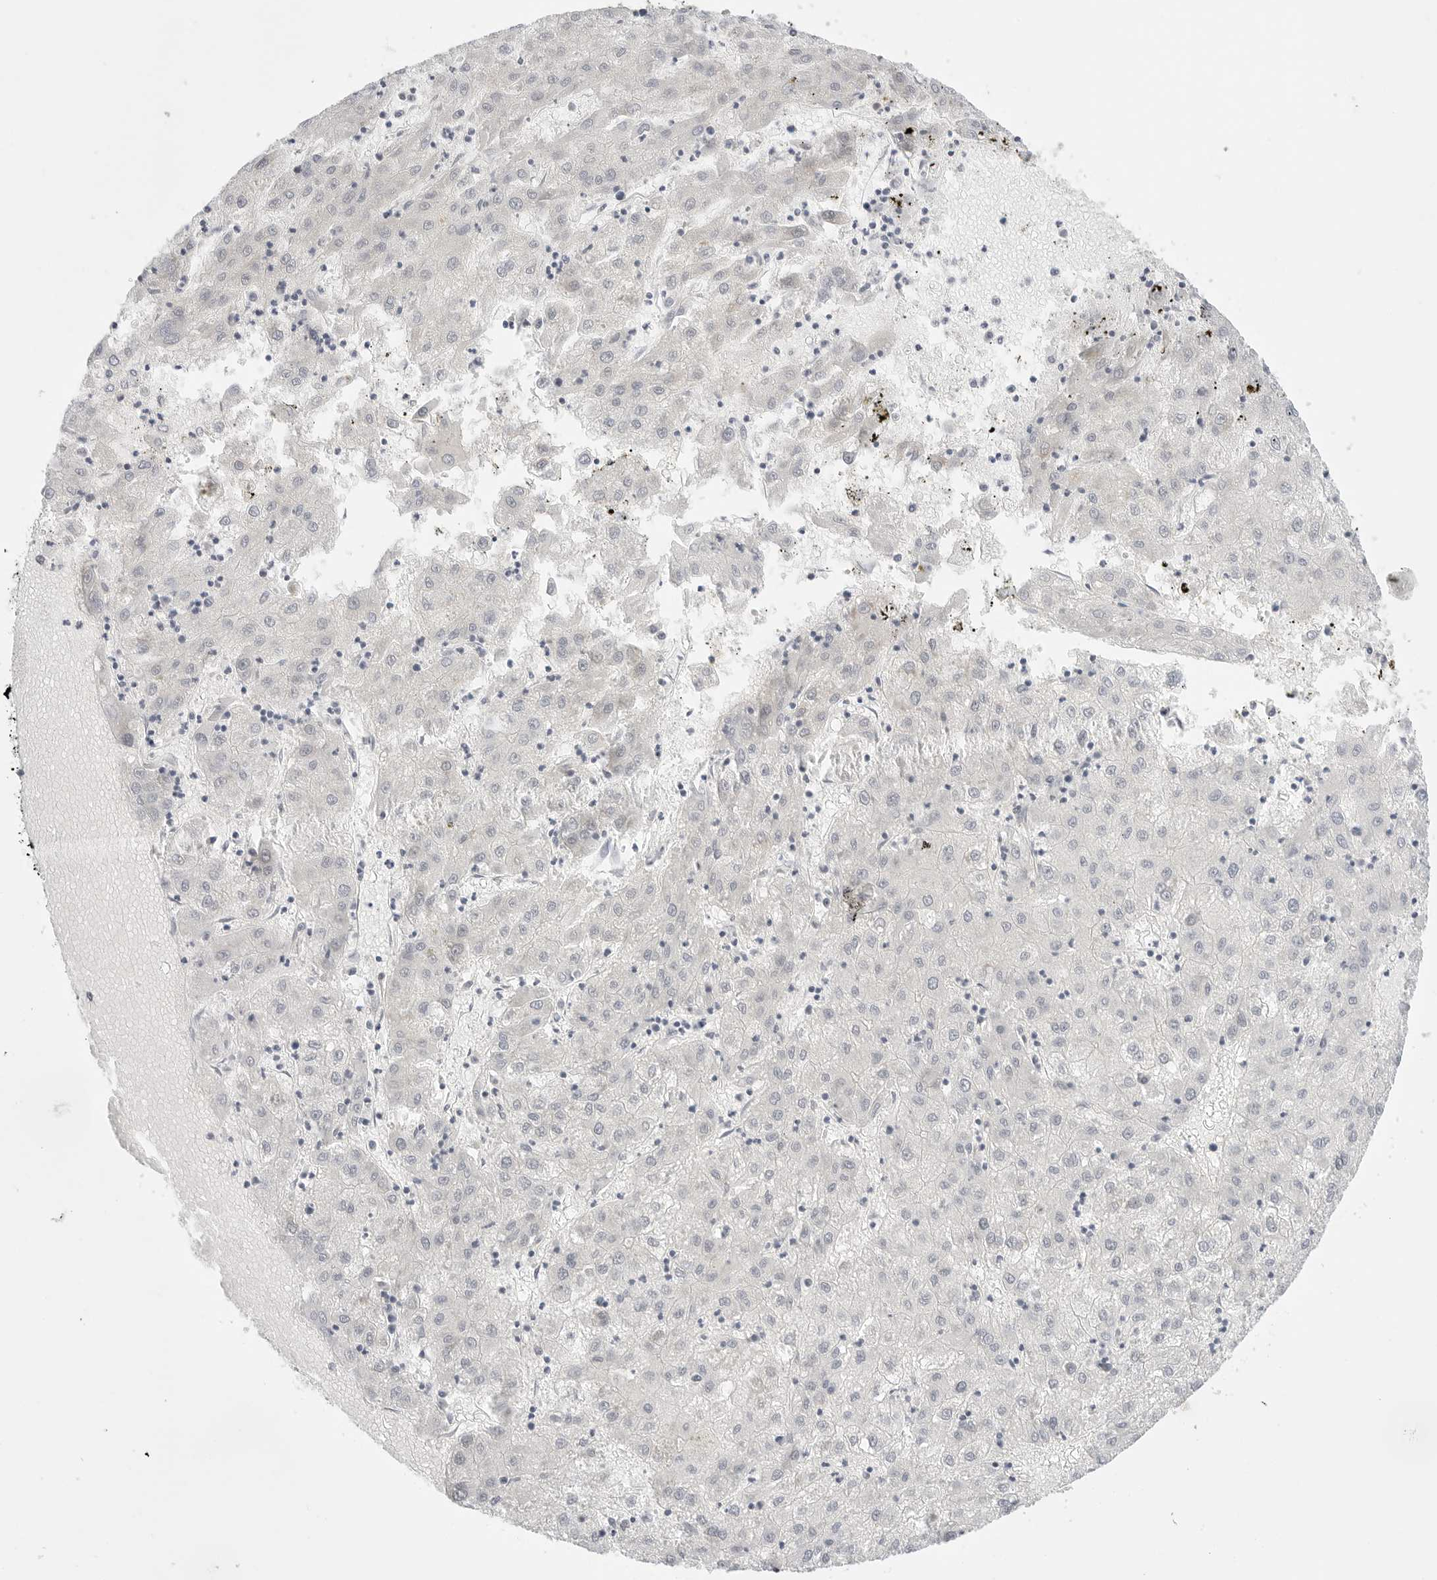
{"staining": {"intensity": "negative", "quantity": "none", "location": "none"}, "tissue": "liver cancer", "cell_type": "Tumor cells", "image_type": "cancer", "snomed": [{"axis": "morphology", "description": "Carcinoma, Hepatocellular, NOS"}, {"axis": "topography", "description": "Liver"}], "caption": "The photomicrograph exhibits no staining of tumor cells in liver hepatocellular carcinoma. The staining is performed using DAB (3,3'-diaminobenzidine) brown chromogen with nuclei counter-stained in using hematoxylin.", "gene": "TCP1", "patient": {"sex": "male", "age": 72}}